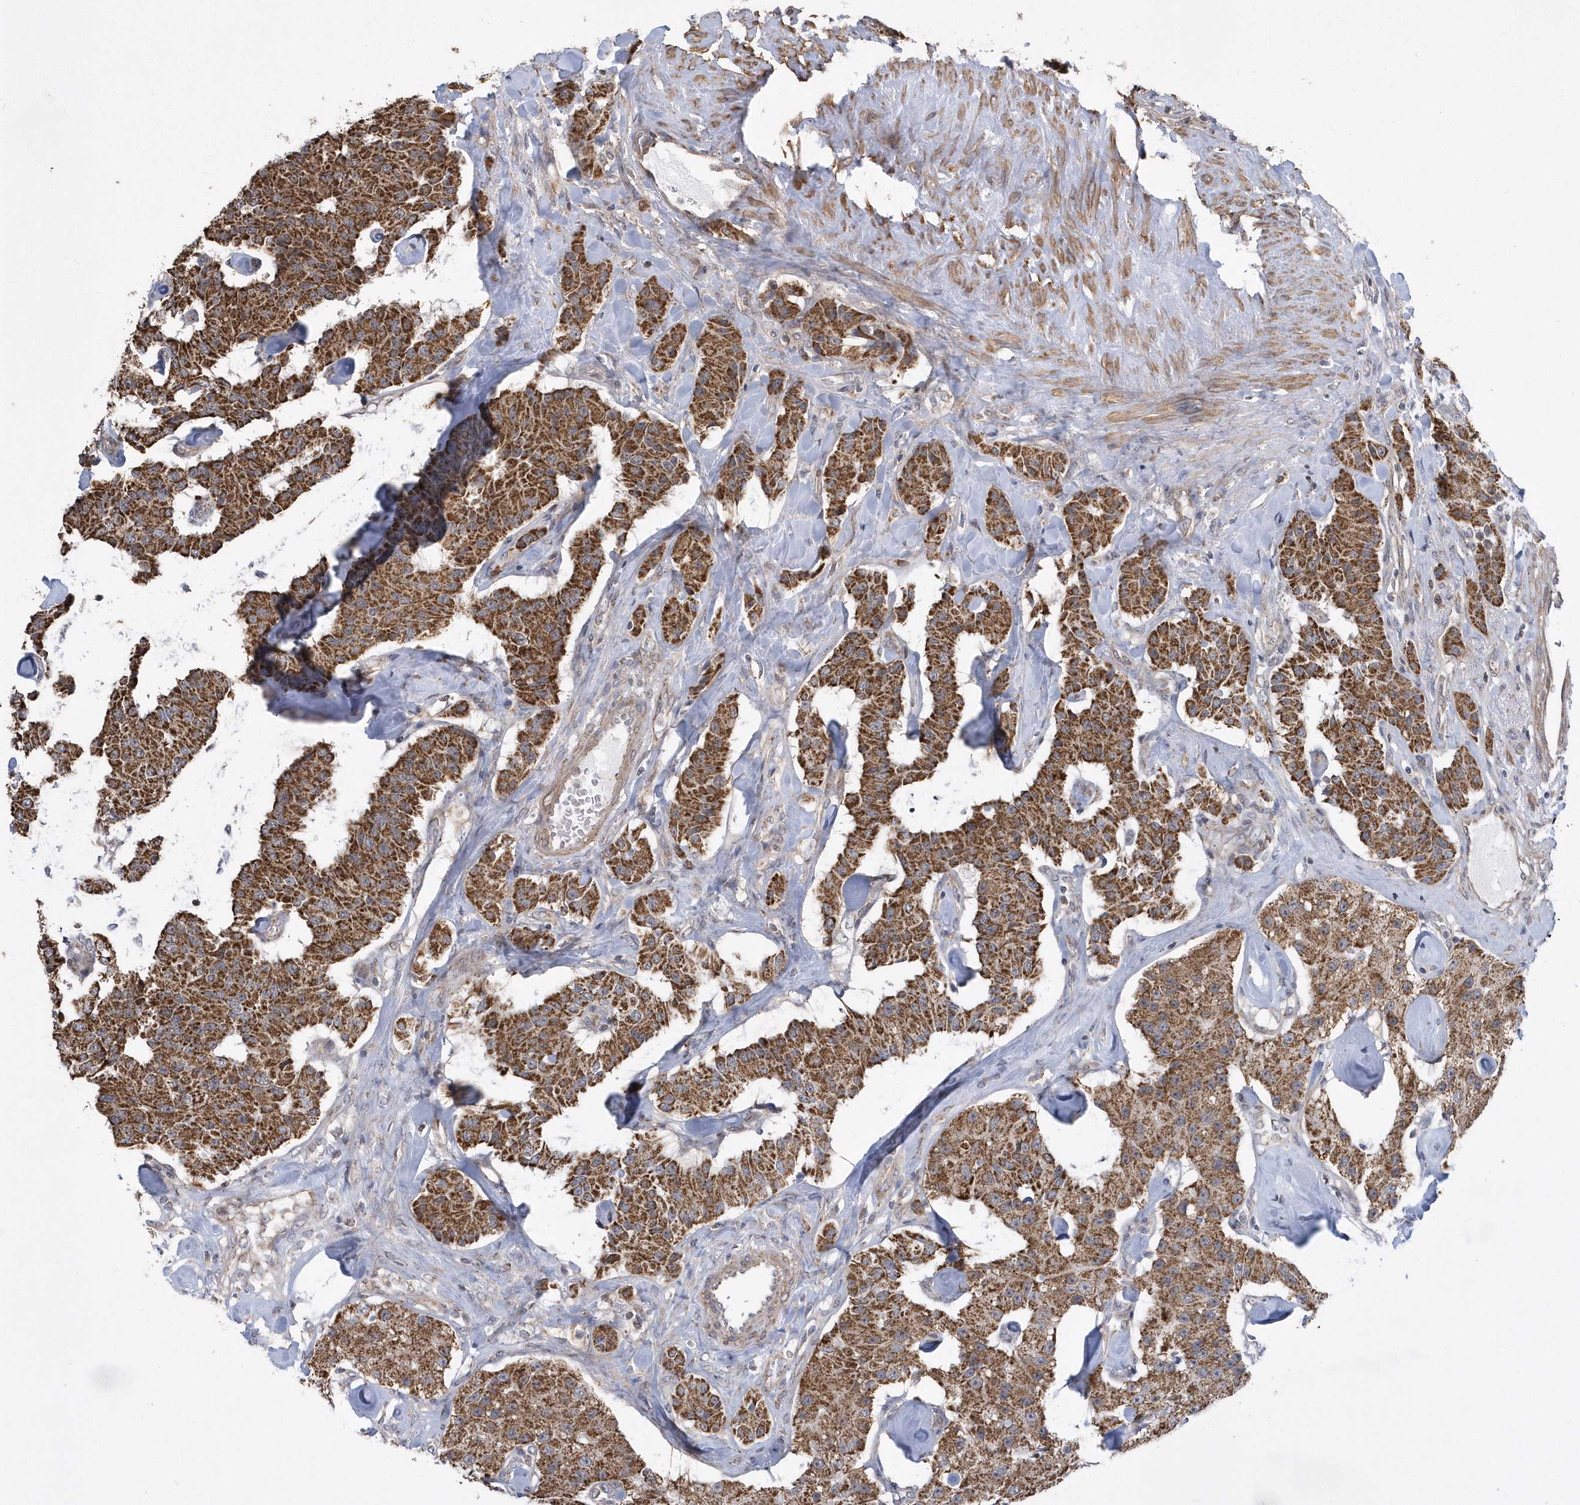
{"staining": {"intensity": "strong", "quantity": ">75%", "location": "cytoplasmic/membranous"}, "tissue": "carcinoid", "cell_type": "Tumor cells", "image_type": "cancer", "snomed": [{"axis": "morphology", "description": "Carcinoid, malignant, NOS"}, {"axis": "topography", "description": "Pancreas"}], "caption": "A micrograph showing strong cytoplasmic/membranous staining in about >75% of tumor cells in carcinoid, as visualized by brown immunohistochemical staining.", "gene": "SLX9", "patient": {"sex": "male", "age": 41}}